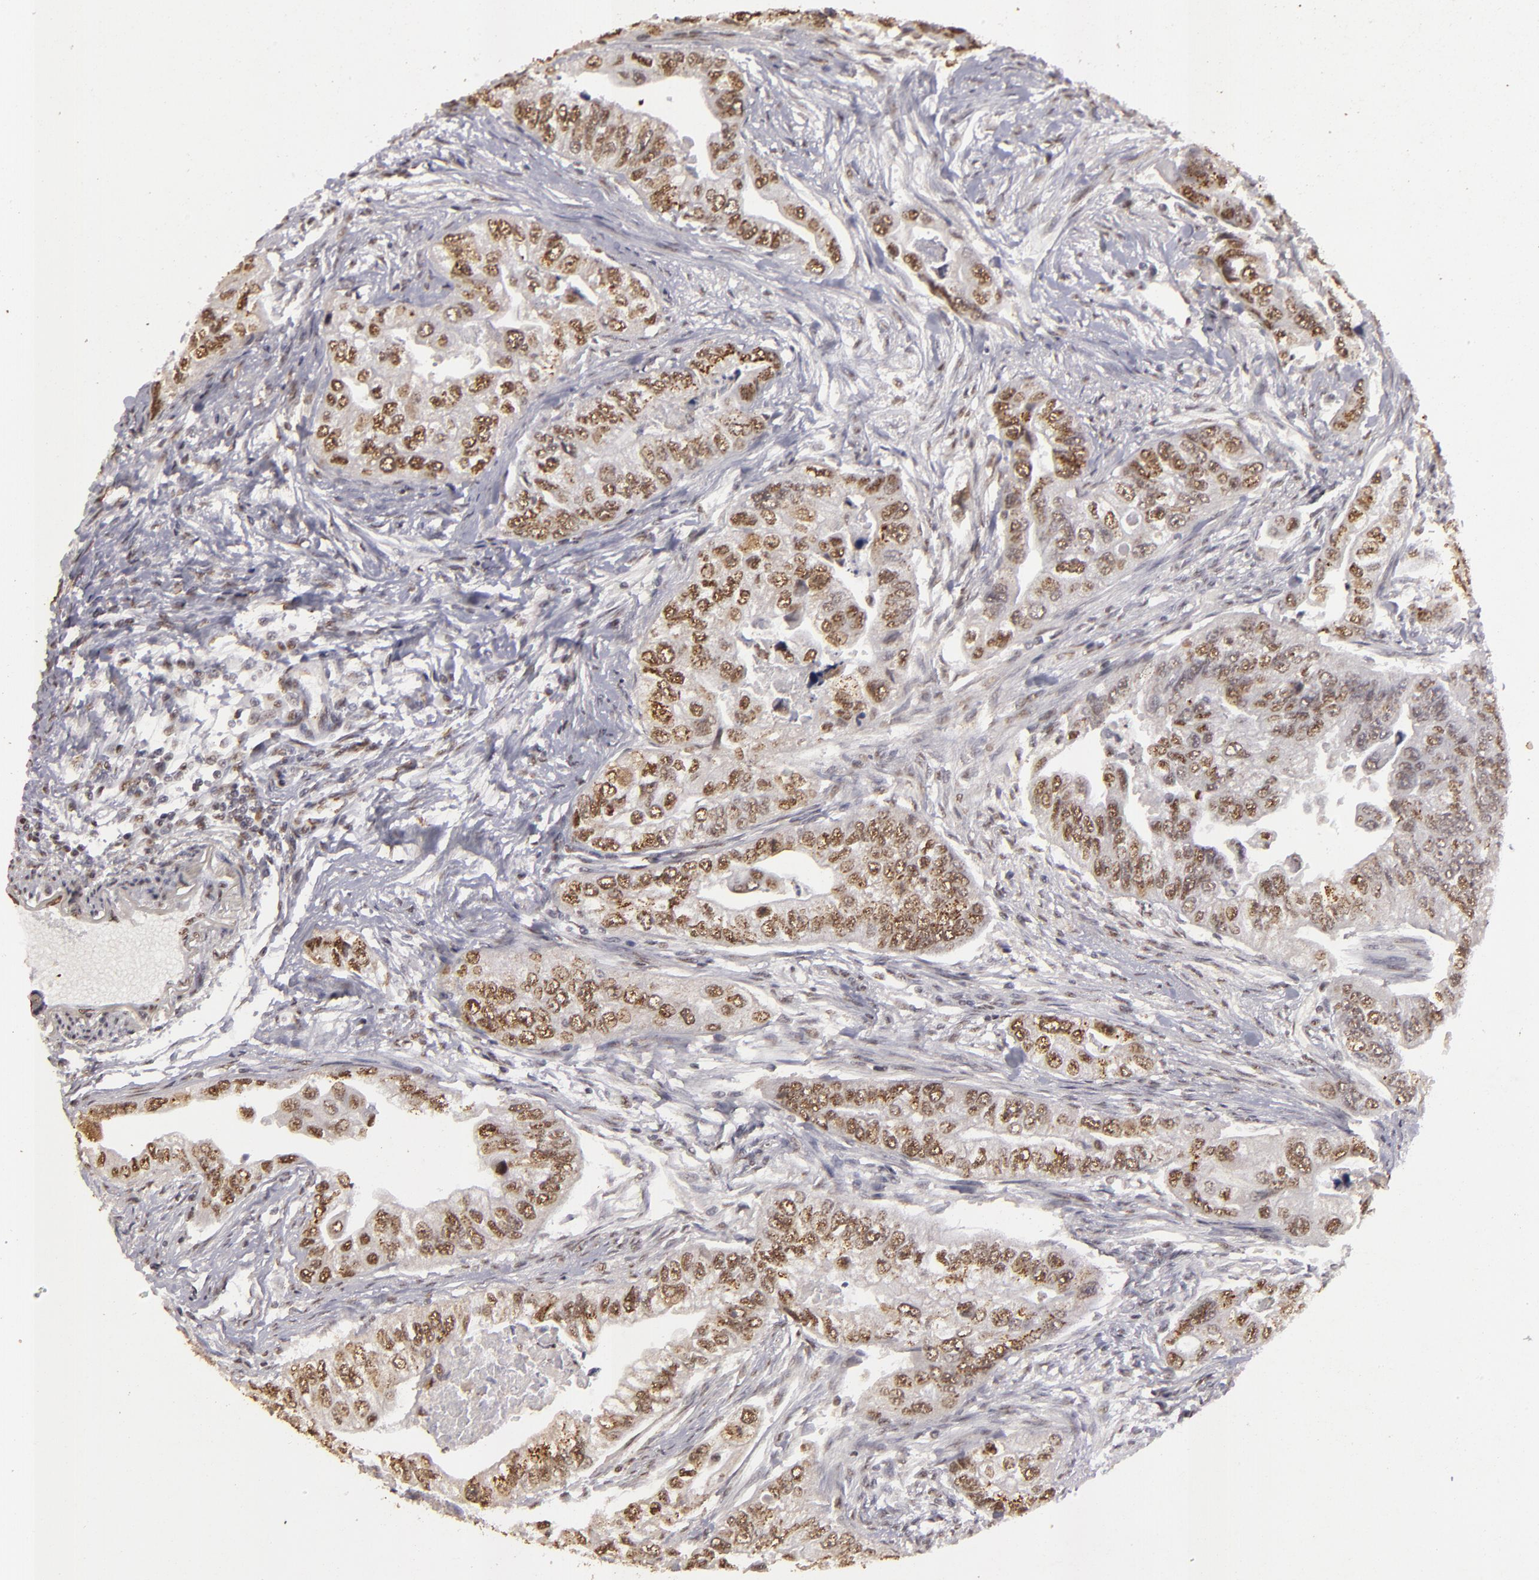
{"staining": {"intensity": "moderate", "quantity": ">75%", "location": "nuclear"}, "tissue": "colorectal cancer", "cell_type": "Tumor cells", "image_type": "cancer", "snomed": [{"axis": "morphology", "description": "Adenocarcinoma, NOS"}, {"axis": "topography", "description": "Colon"}], "caption": "Human colorectal cancer stained for a protein (brown) displays moderate nuclear positive expression in approximately >75% of tumor cells.", "gene": "CBX3", "patient": {"sex": "female", "age": 11}}